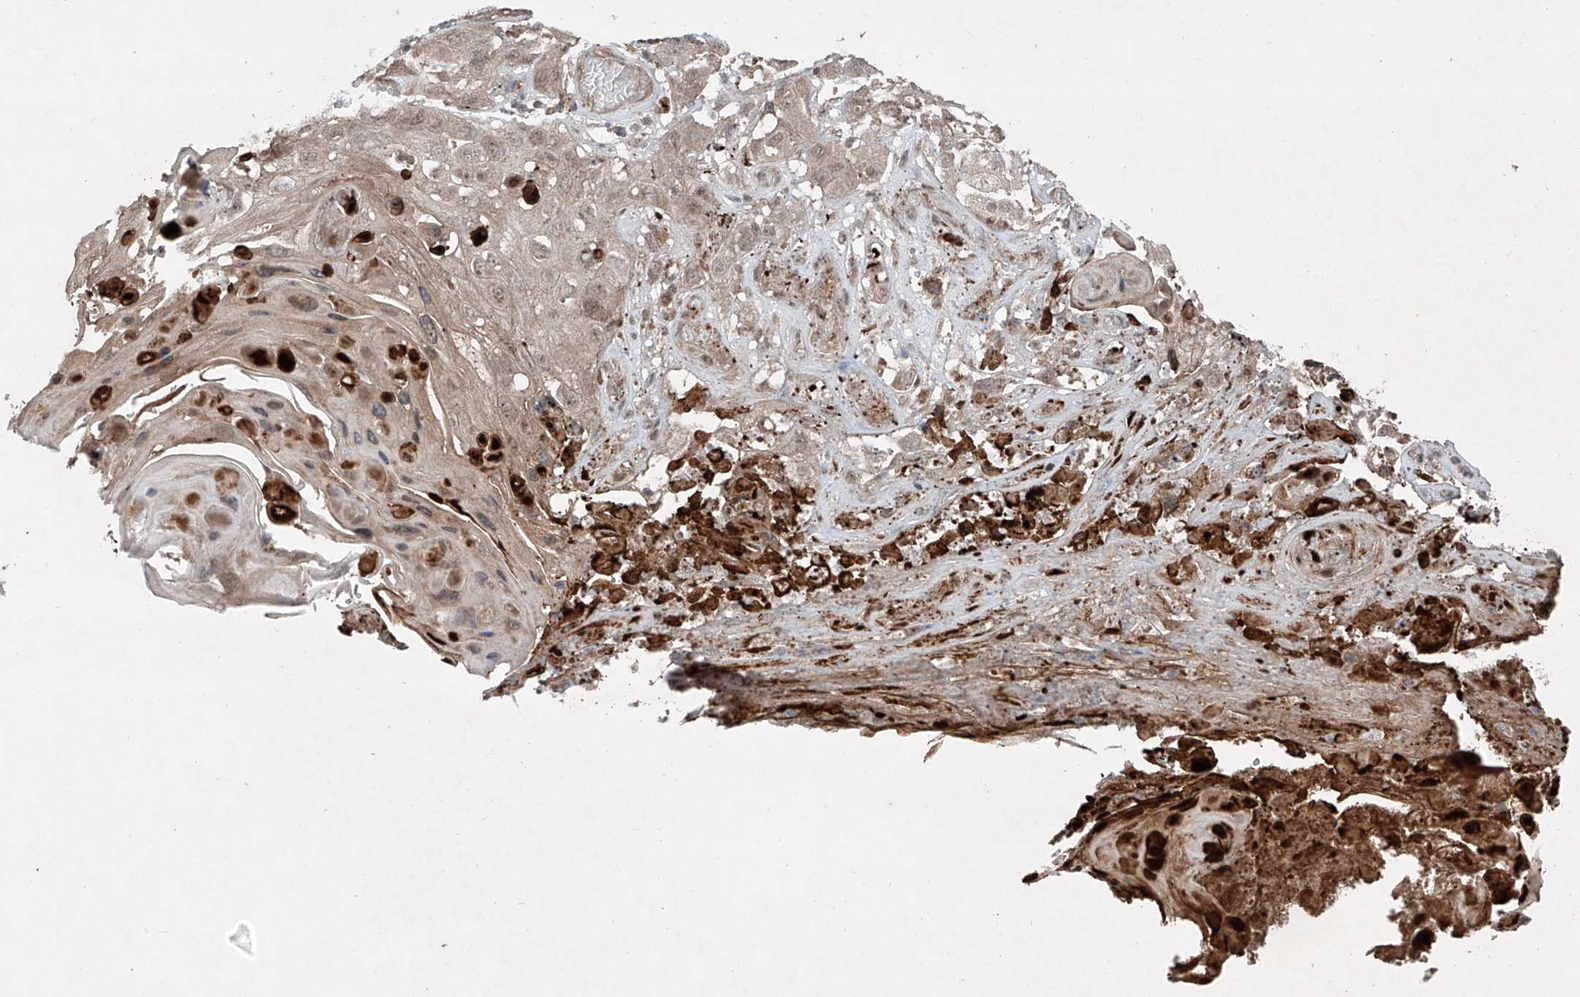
{"staining": {"intensity": "weak", "quantity": ">75%", "location": "cytoplasmic/membranous,nuclear"}, "tissue": "skin cancer", "cell_type": "Tumor cells", "image_type": "cancer", "snomed": [{"axis": "morphology", "description": "Squamous cell carcinoma, NOS"}, {"axis": "topography", "description": "Skin"}], "caption": "IHC micrograph of neoplastic tissue: human squamous cell carcinoma (skin) stained using IHC reveals low levels of weak protein expression localized specifically in the cytoplasmic/membranous and nuclear of tumor cells, appearing as a cytoplasmic/membranous and nuclear brown color.", "gene": "ZNF620", "patient": {"sex": "male", "age": 55}}